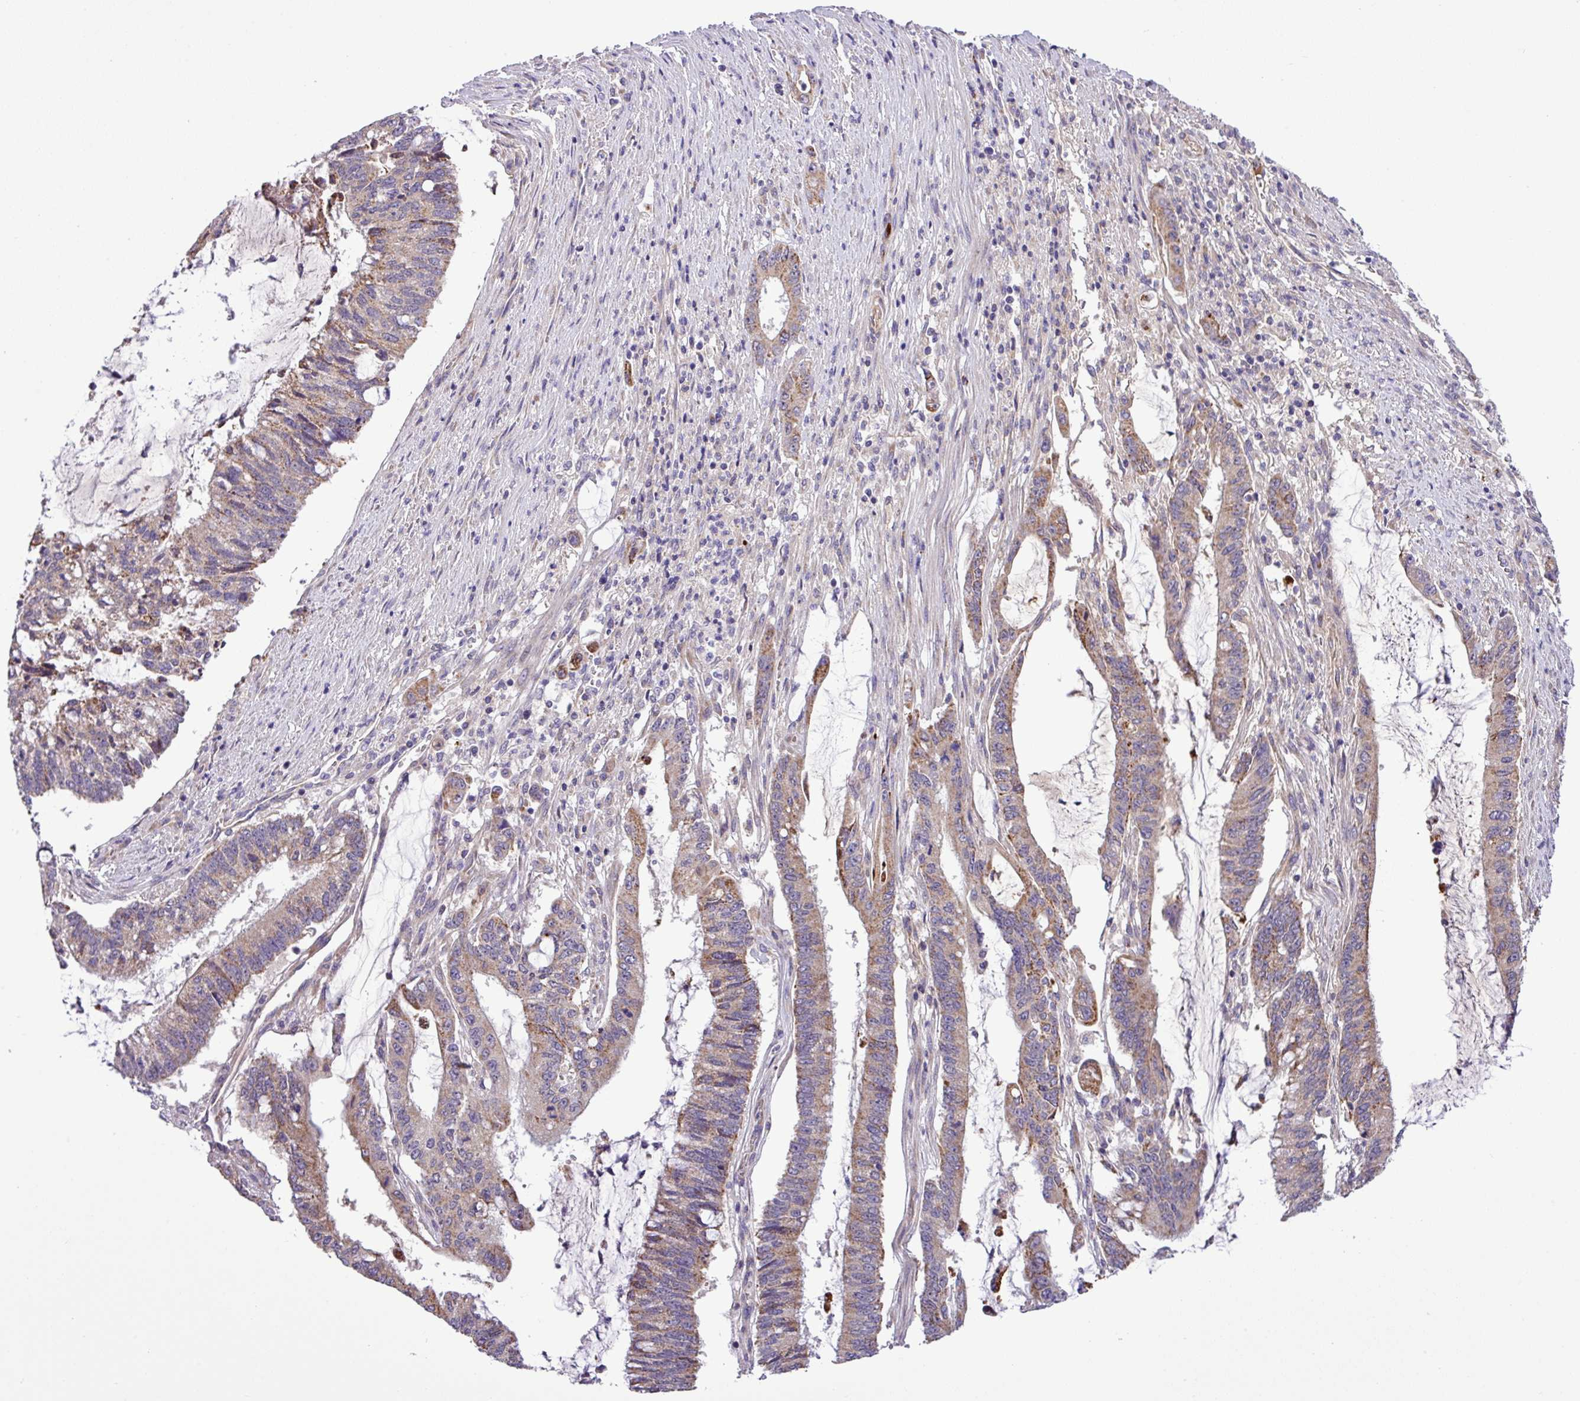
{"staining": {"intensity": "moderate", "quantity": ">75%", "location": "cytoplasmic/membranous"}, "tissue": "pancreatic cancer", "cell_type": "Tumor cells", "image_type": "cancer", "snomed": [{"axis": "morphology", "description": "Adenocarcinoma, NOS"}, {"axis": "topography", "description": "Pancreas"}], "caption": "Immunohistochemistry of adenocarcinoma (pancreatic) demonstrates medium levels of moderate cytoplasmic/membranous positivity in about >75% of tumor cells.", "gene": "CWH43", "patient": {"sex": "female", "age": 50}}